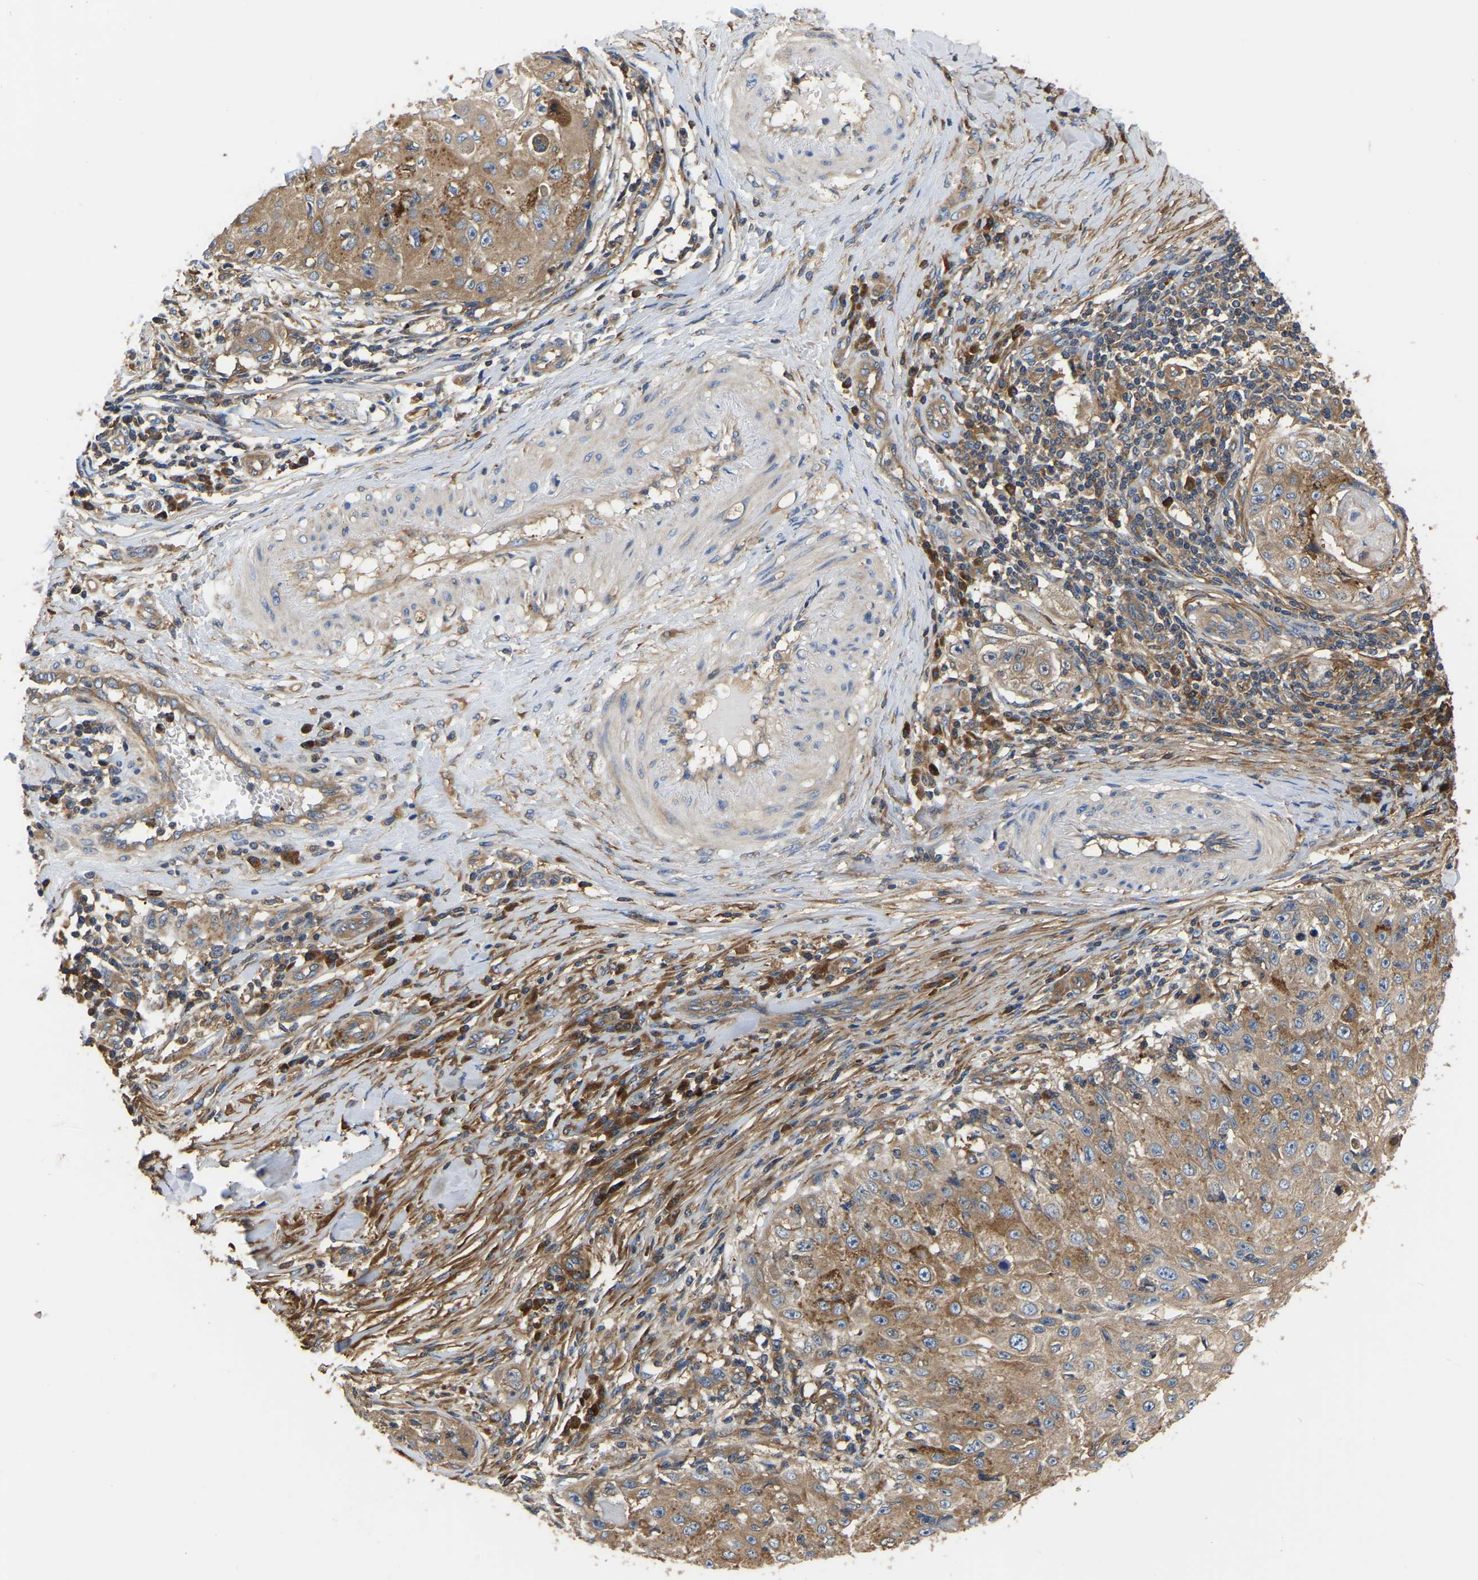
{"staining": {"intensity": "moderate", "quantity": ">75%", "location": "cytoplasmic/membranous"}, "tissue": "skin cancer", "cell_type": "Tumor cells", "image_type": "cancer", "snomed": [{"axis": "morphology", "description": "Squamous cell carcinoma, NOS"}, {"axis": "topography", "description": "Skin"}], "caption": "Tumor cells show moderate cytoplasmic/membranous positivity in about >75% of cells in squamous cell carcinoma (skin). (Stains: DAB in brown, nuclei in blue, Microscopy: brightfield microscopy at high magnification).", "gene": "GARS1", "patient": {"sex": "male", "age": 86}}